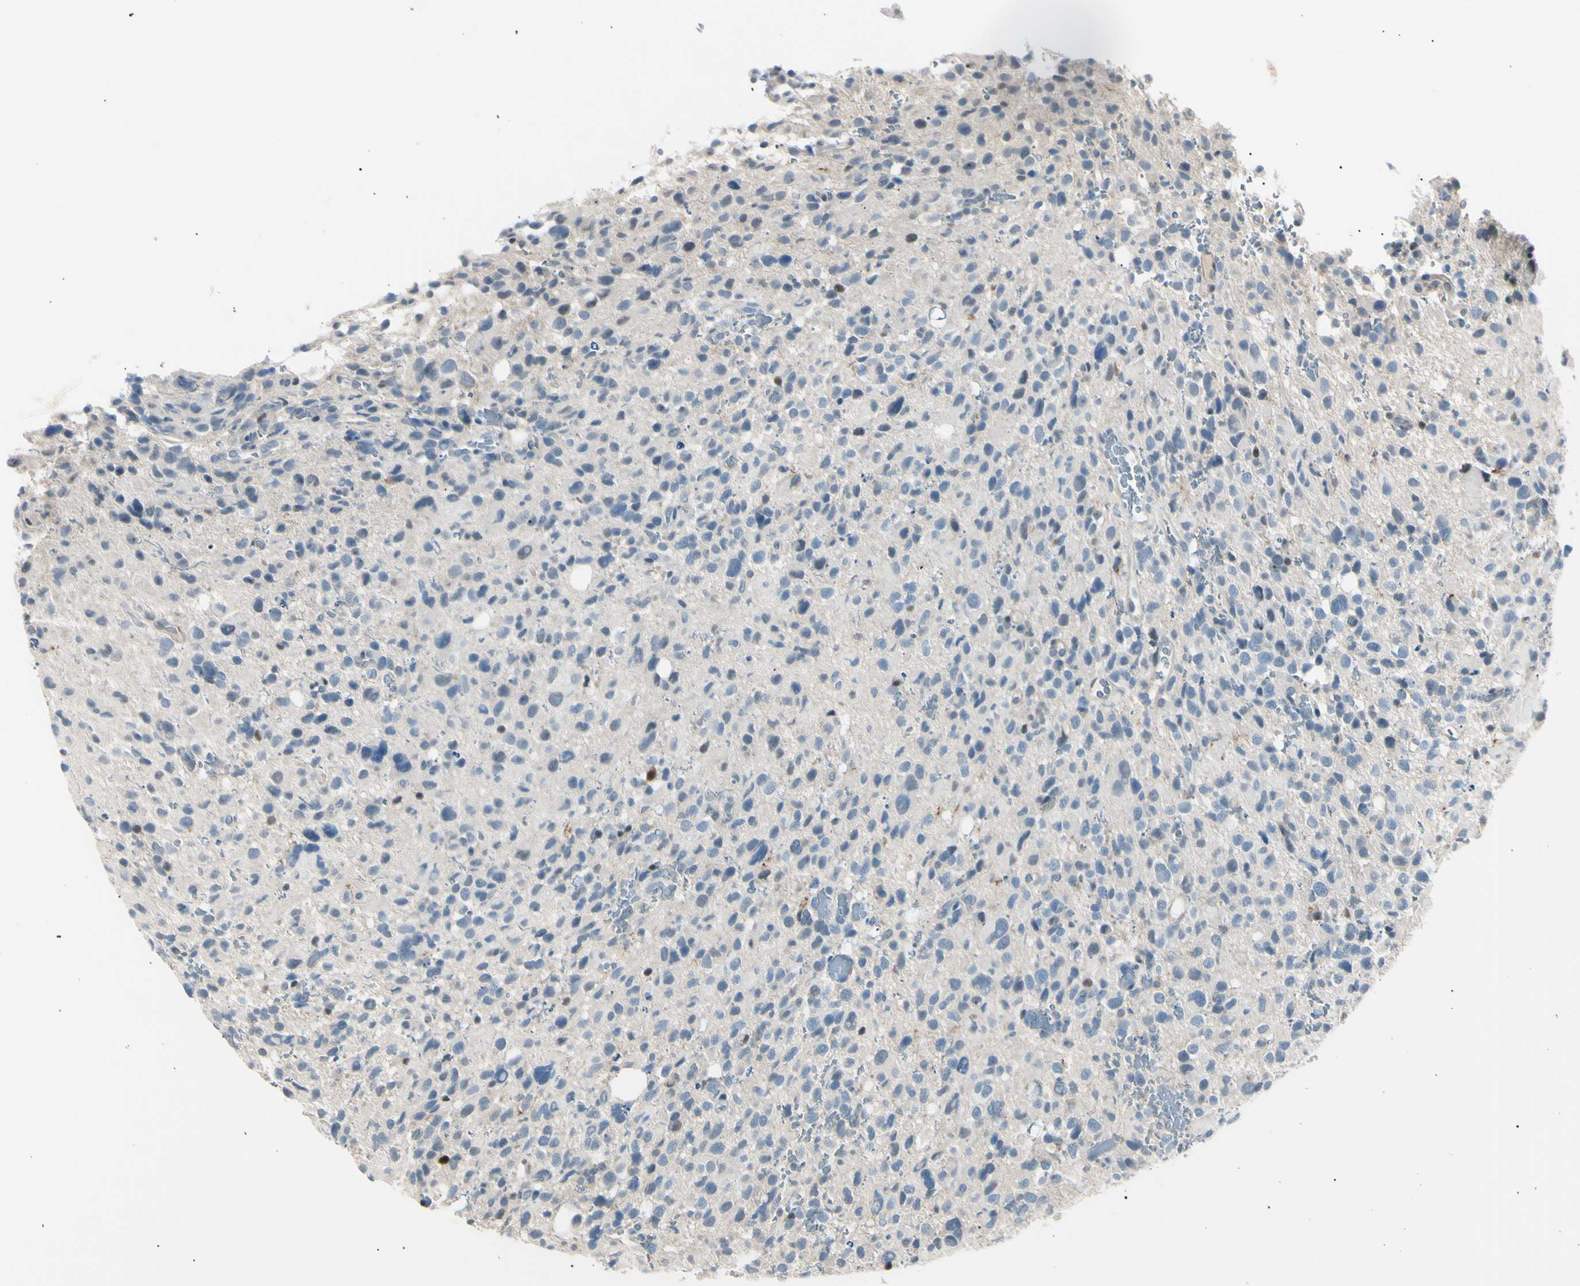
{"staining": {"intensity": "negative", "quantity": "none", "location": "none"}, "tissue": "glioma", "cell_type": "Tumor cells", "image_type": "cancer", "snomed": [{"axis": "morphology", "description": "Glioma, malignant, High grade"}, {"axis": "topography", "description": "Brain"}], "caption": "Human glioma stained for a protein using immunohistochemistry shows no expression in tumor cells.", "gene": "LHPP", "patient": {"sex": "male", "age": 48}}